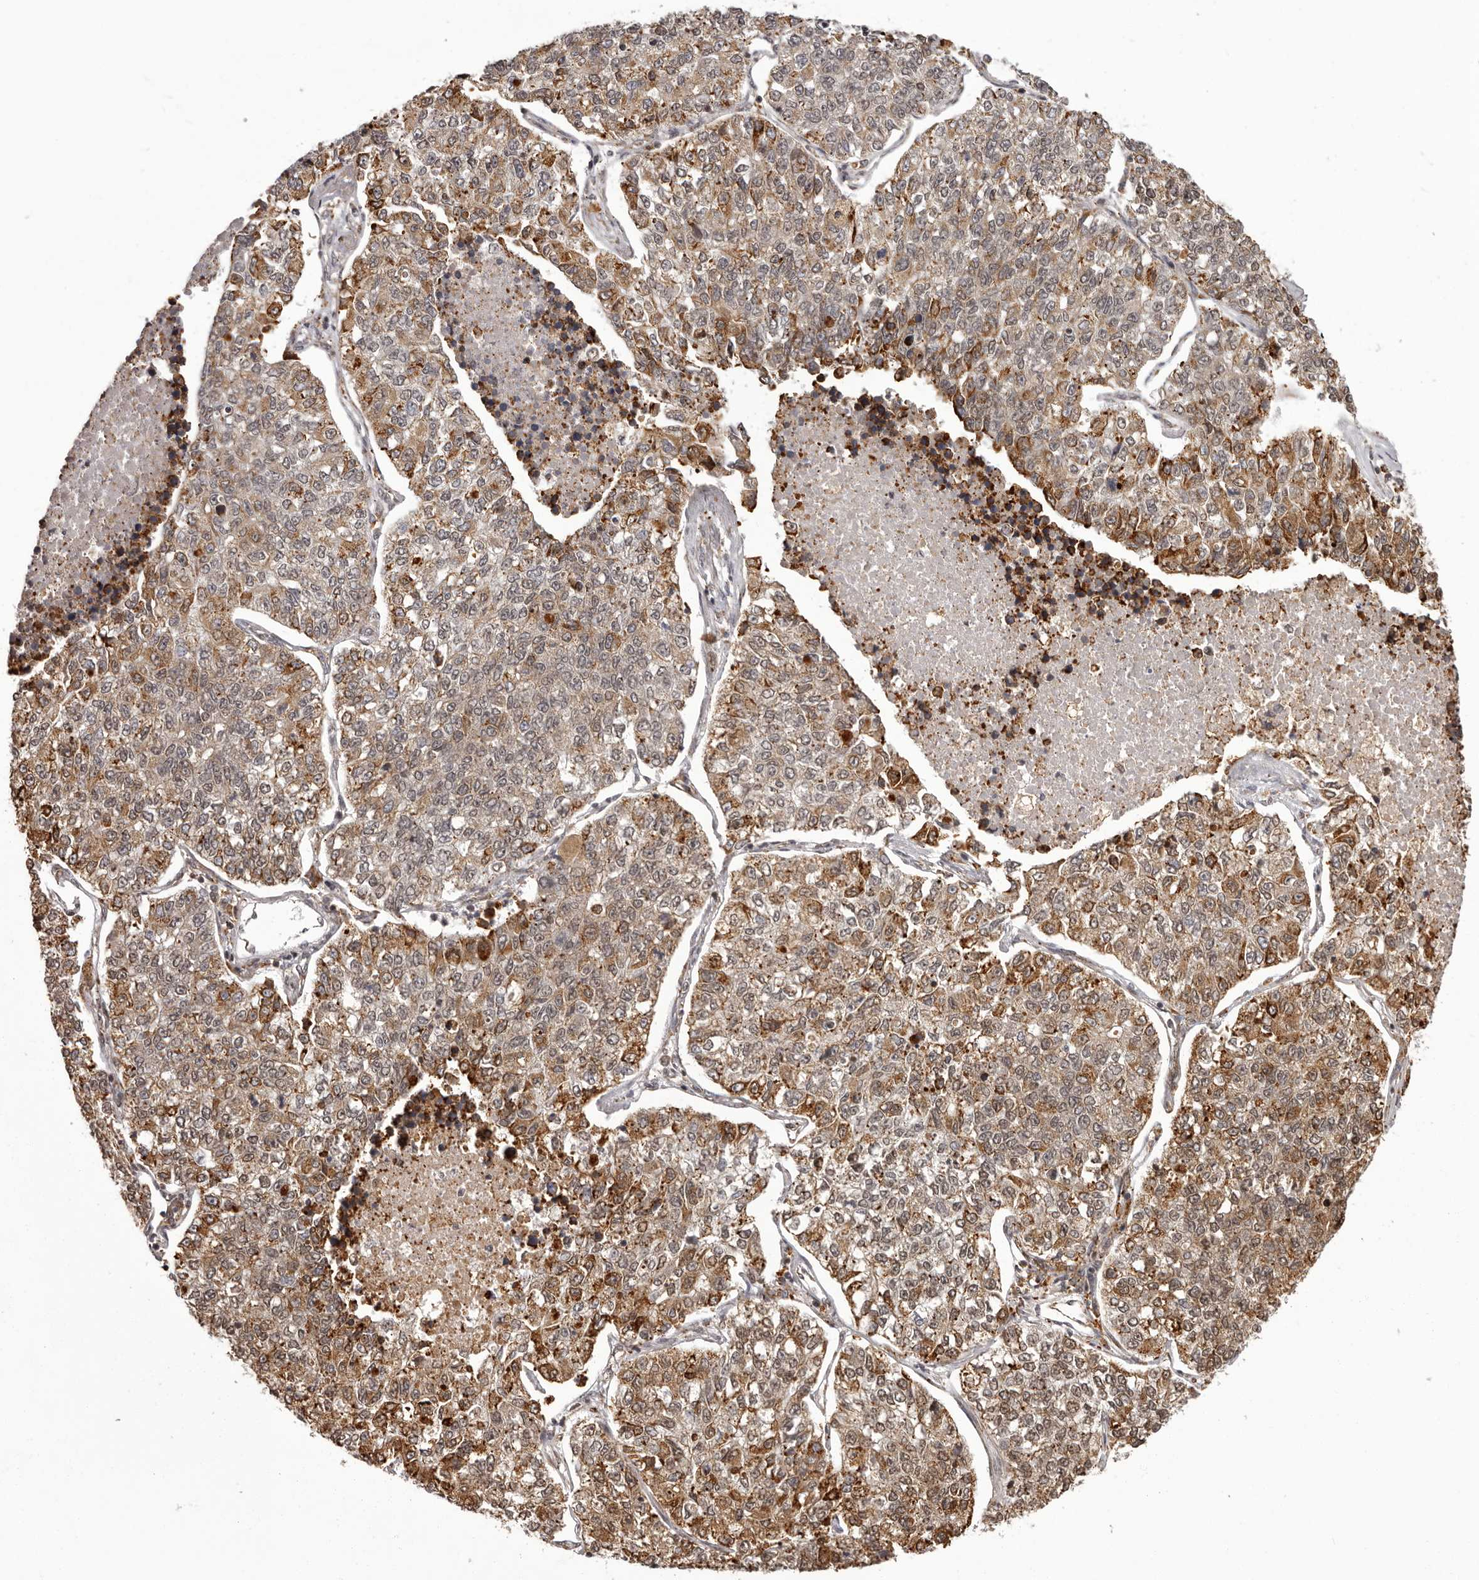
{"staining": {"intensity": "moderate", "quantity": ">75%", "location": "cytoplasmic/membranous"}, "tissue": "lung cancer", "cell_type": "Tumor cells", "image_type": "cancer", "snomed": [{"axis": "morphology", "description": "Adenocarcinoma, NOS"}, {"axis": "topography", "description": "Lung"}], "caption": "Lung cancer (adenocarcinoma) tissue demonstrates moderate cytoplasmic/membranous staining in about >75% of tumor cells, visualized by immunohistochemistry.", "gene": "IL32", "patient": {"sex": "male", "age": 49}}